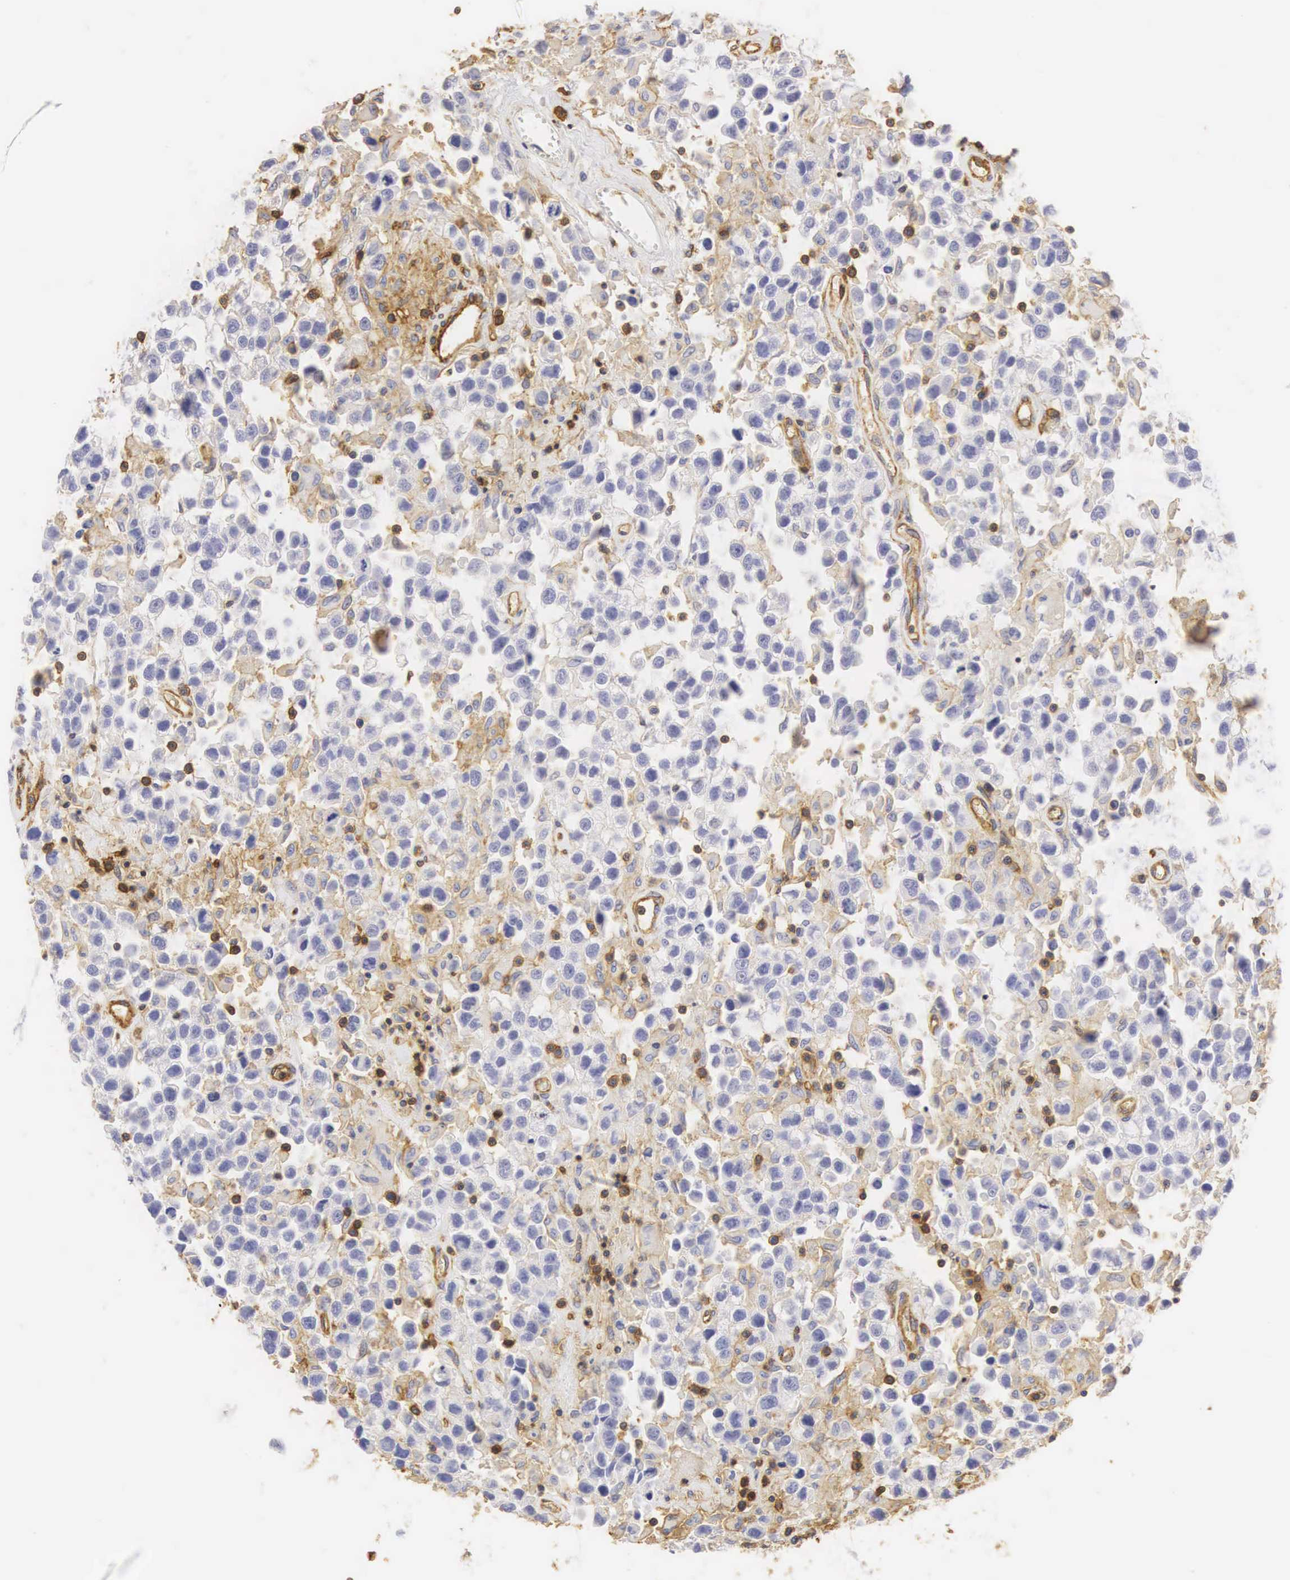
{"staining": {"intensity": "negative", "quantity": "none", "location": "none"}, "tissue": "testis cancer", "cell_type": "Tumor cells", "image_type": "cancer", "snomed": [{"axis": "morphology", "description": "Seminoma, NOS"}, {"axis": "topography", "description": "Testis"}], "caption": "A high-resolution histopathology image shows immunohistochemistry staining of seminoma (testis), which shows no significant positivity in tumor cells.", "gene": "CD99", "patient": {"sex": "male", "age": 43}}